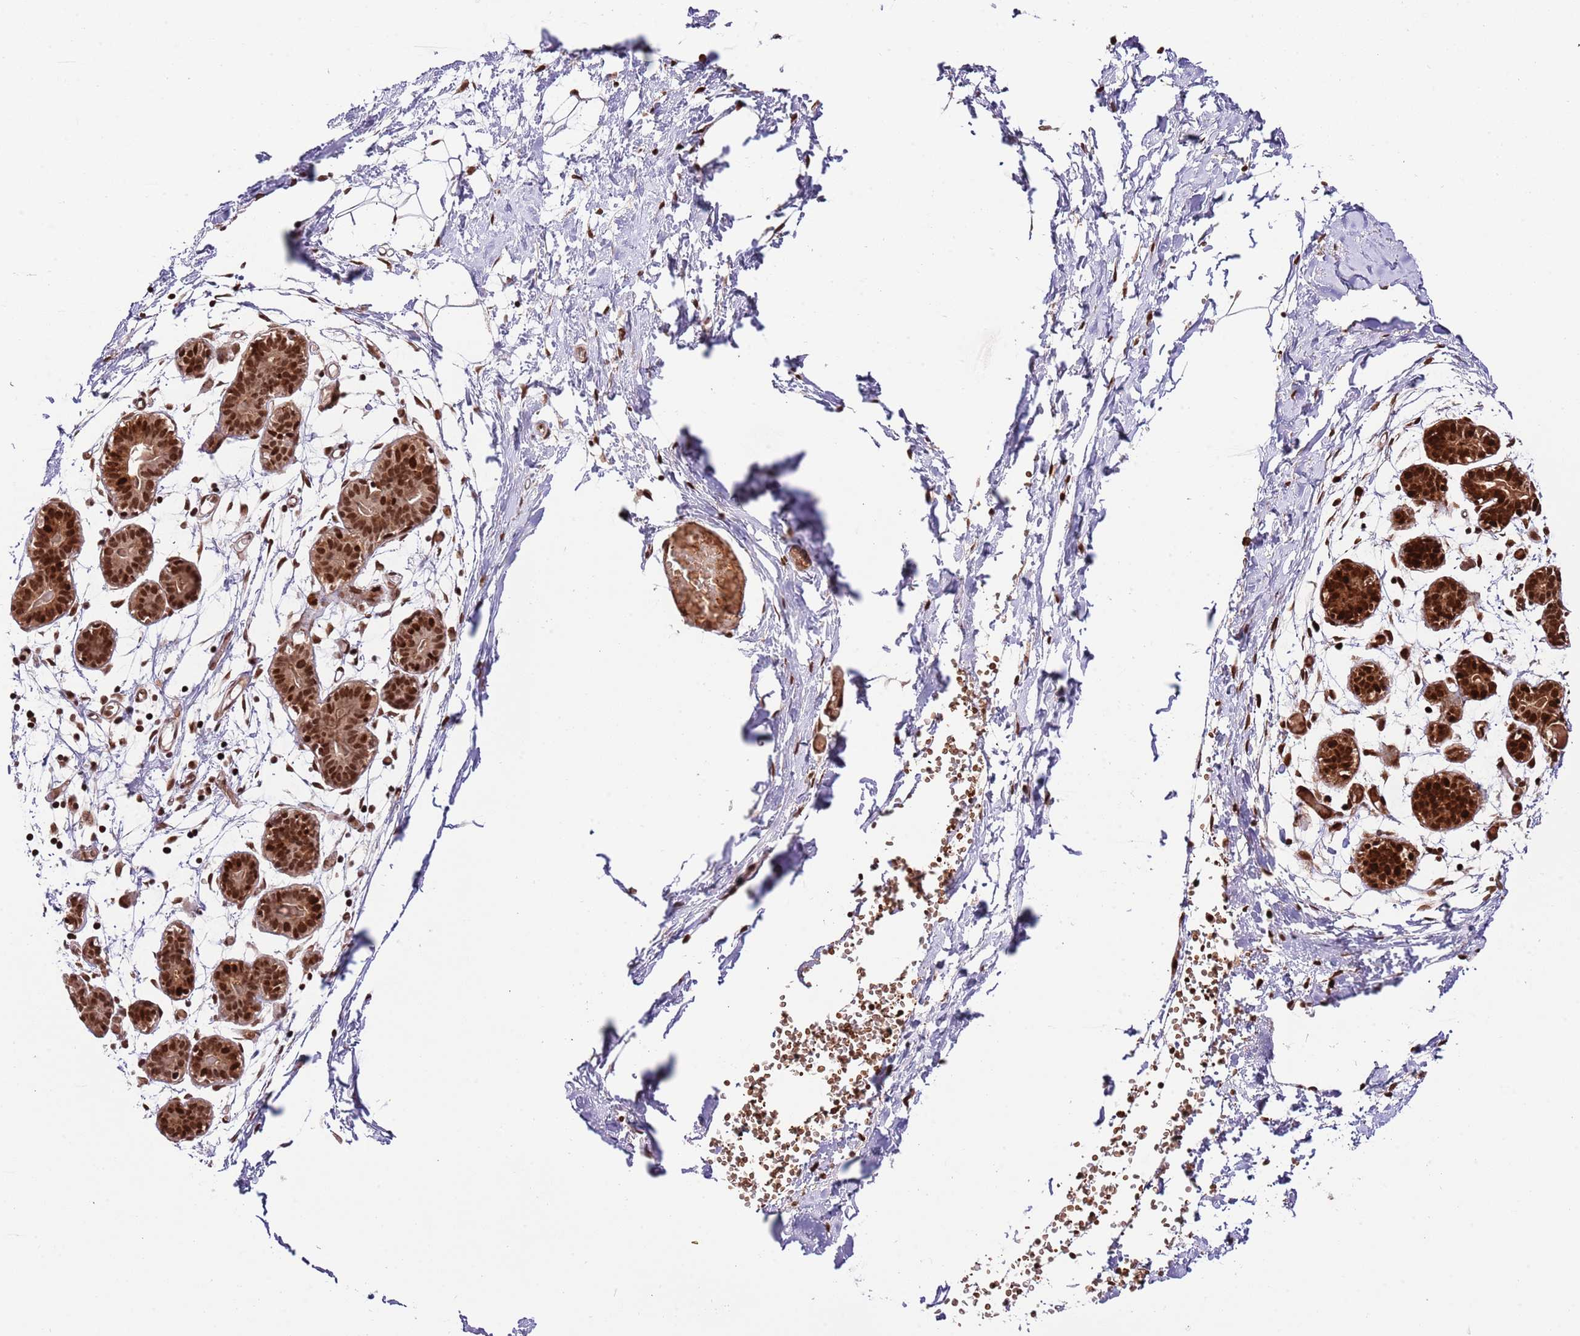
{"staining": {"intensity": "moderate", "quantity": ">75%", "location": "nuclear"}, "tissue": "breast", "cell_type": "Adipocytes", "image_type": "normal", "snomed": [{"axis": "morphology", "description": "Normal tissue, NOS"}, {"axis": "topography", "description": "Breast"}], "caption": "Moderate nuclear staining for a protein is seen in about >75% of adipocytes of unremarkable breast using IHC.", "gene": "RIF1", "patient": {"sex": "female", "age": 27}}